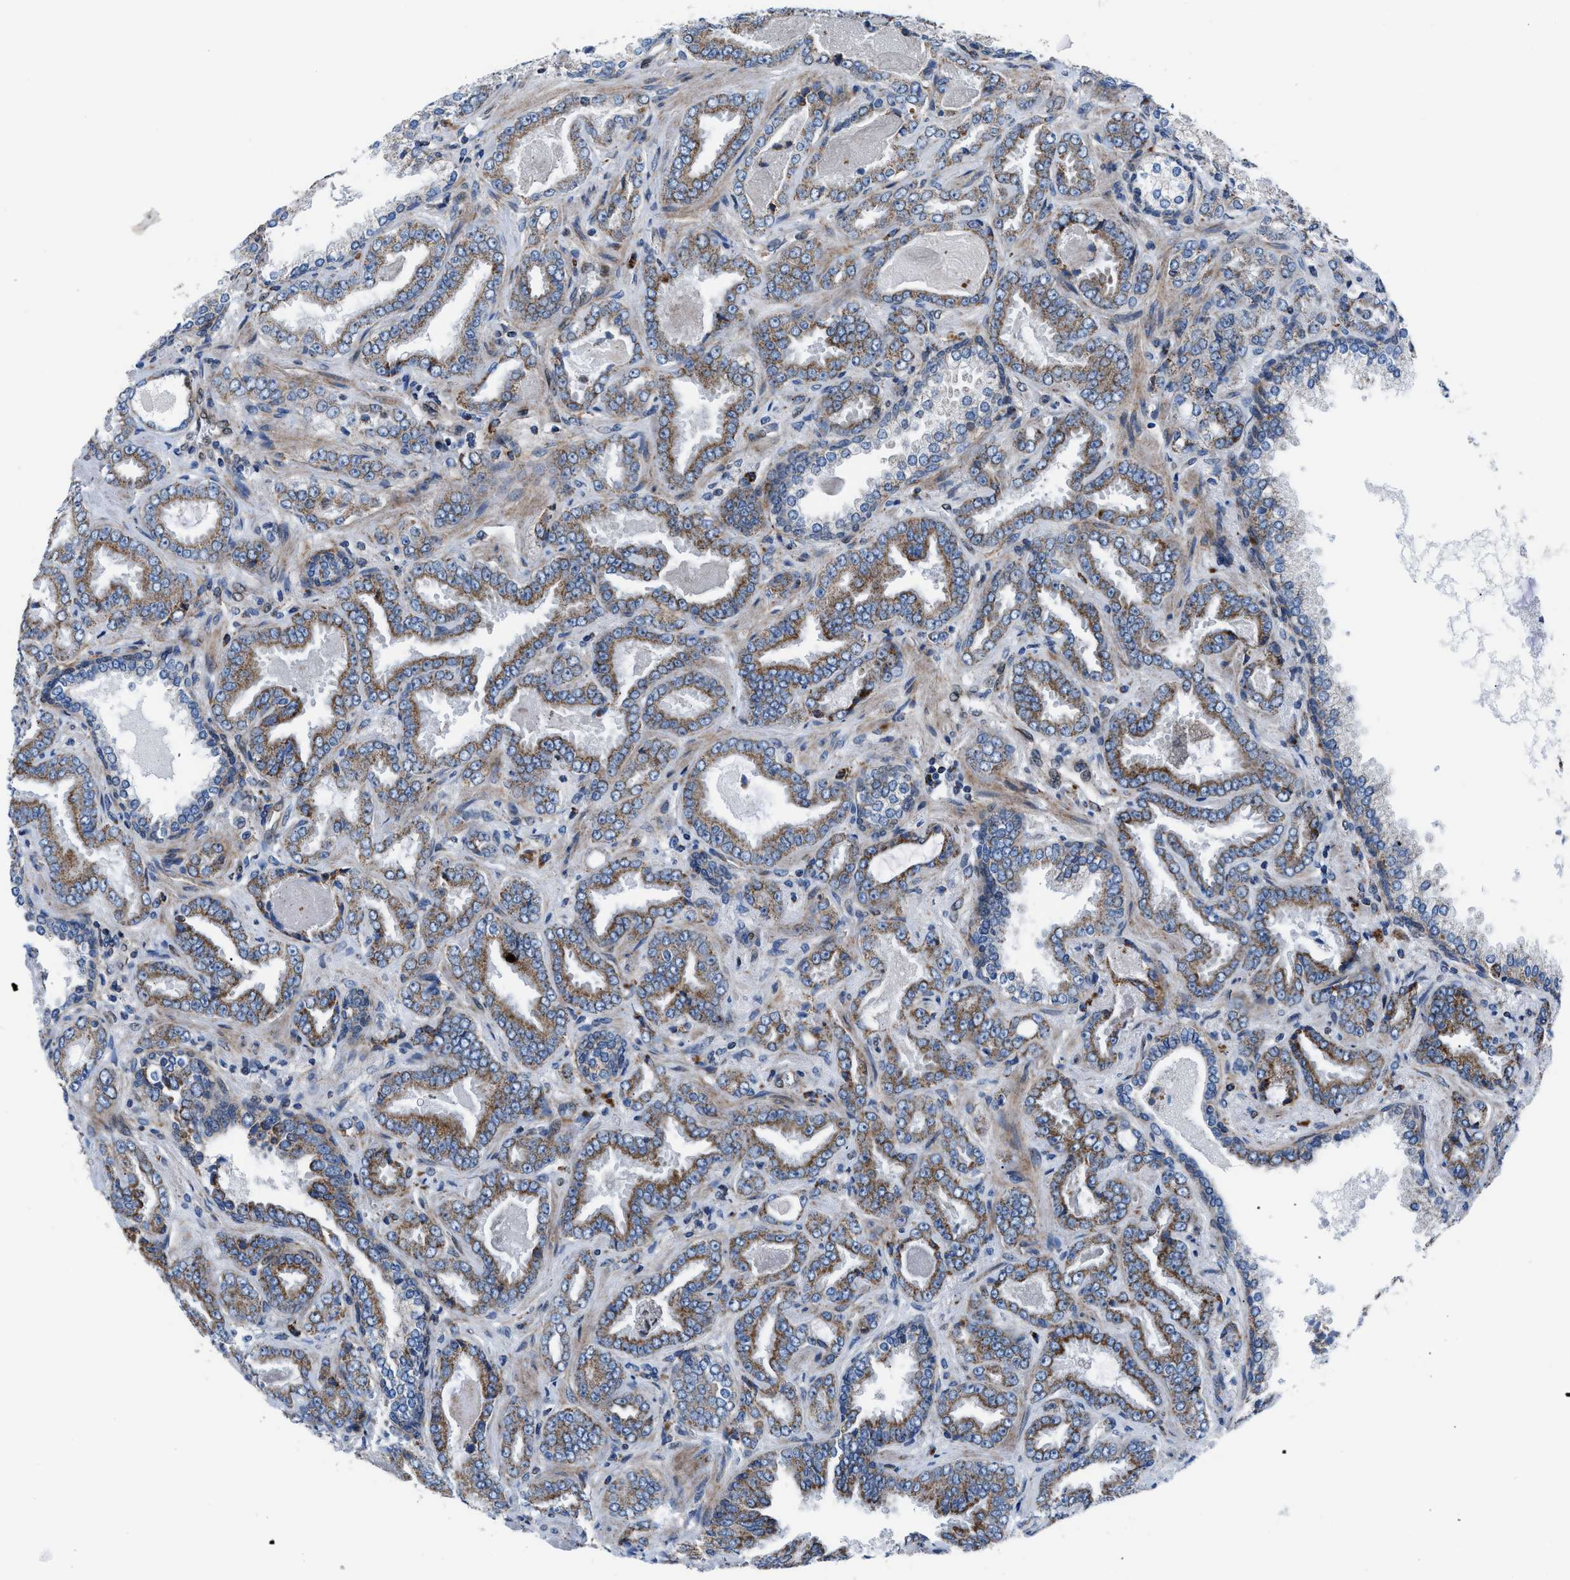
{"staining": {"intensity": "moderate", "quantity": ">75%", "location": "cytoplasmic/membranous"}, "tissue": "prostate cancer", "cell_type": "Tumor cells", "image_type": "cancer", "snomed": [{"axis": "morphology", "description": "Adenocarcinoma, Low grade"}, {"axis": "topography", "description": "Prostate"}], "caption": "The image exhibits staining of prostate cancer, revealing moderate cytoplasmic/membranous protein positivity (brown color) within tumor cells. The protein is shown in brown color, while the nuclei are stained blue.", "gene": "LMO2", "patient": {"sex": "male", "age": 60}}